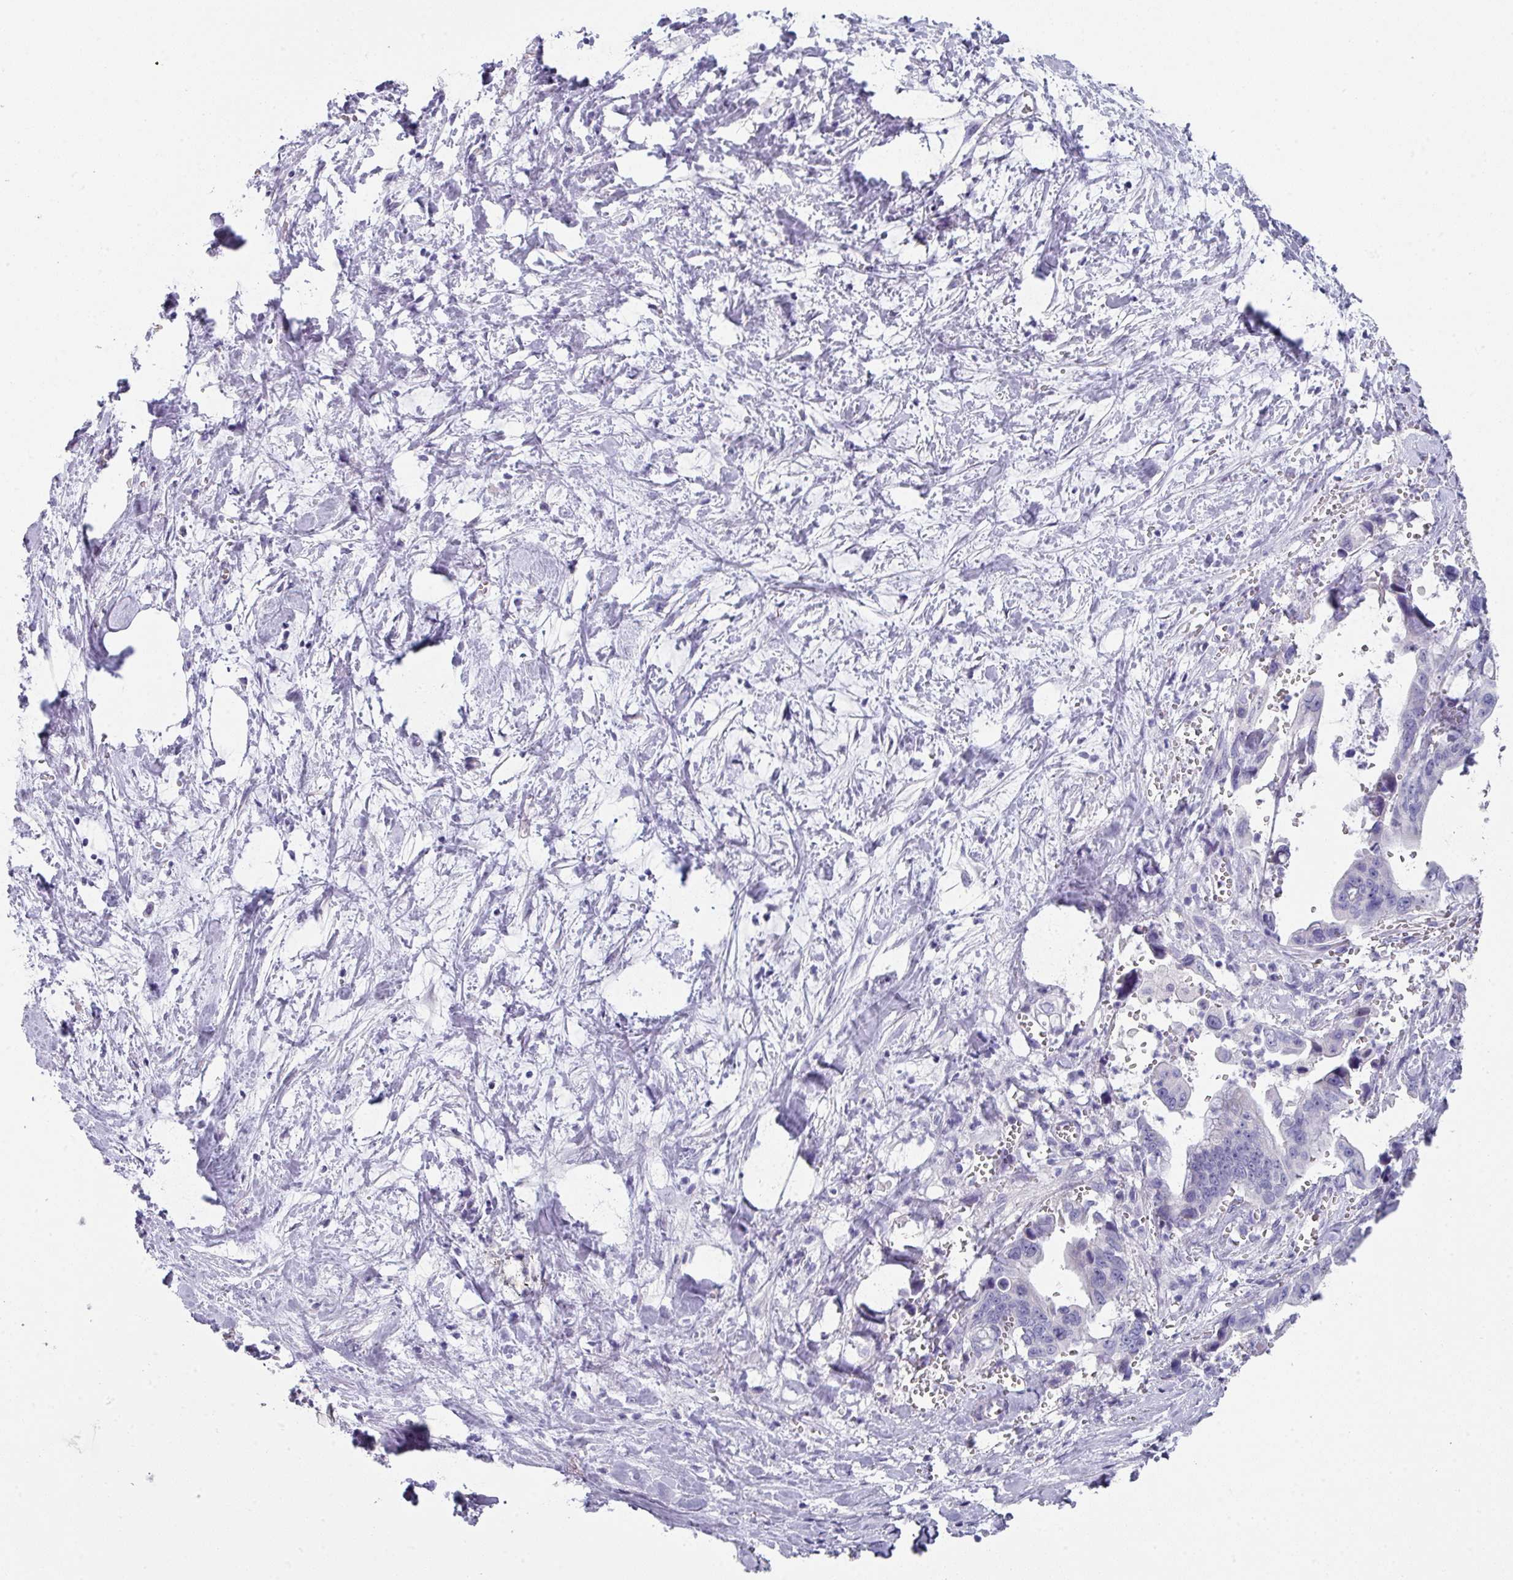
{"staining": {"intensity": "negative", "quantity": "none", "location": "none"}, "tissue": "pancreatic cancer", "cell_type": "Tumor cells", "image_type": "cancer", "snomed": [{"axis": "morphology", "description": "Adenocarcinoma, NOS"}, {"axis": "topography", "description": "Pancreas"}], "caption": "Image shows no significant protein staining in tumor cells of pancreatic adenocarcinoma. (Stains: DAB IHC with hematoxylin counter stain, Microscopy: brightfield microscopy at high magnification).", "gene": "DEFB115", "patient": {"sex": "male", "age": 61}}